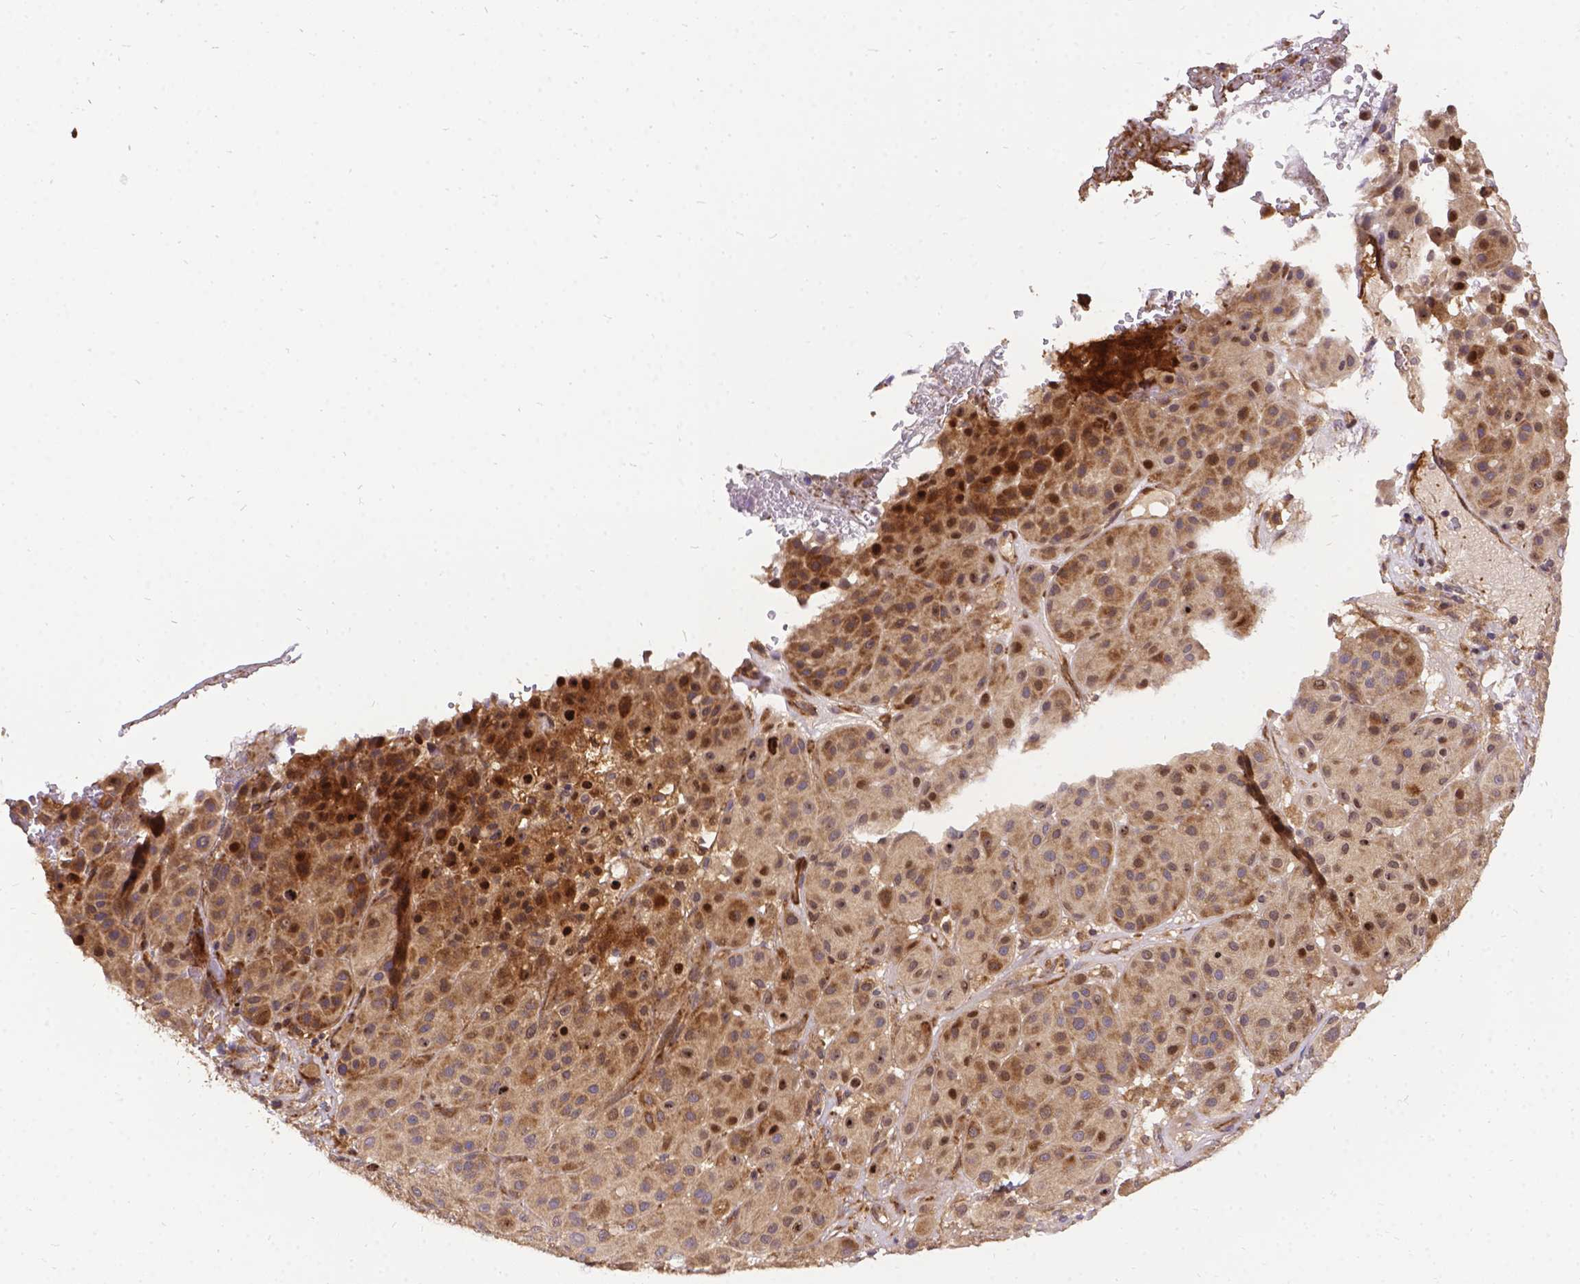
{"staining": {"intensity": "weak", "quantity": ">75%", "location": "cytoplasmic/membranous"}, "tissue": "melanoma", "cell_type": "Tumor cells", "image_type": "cancer", "snomed": [{"axis": "morphology", "description": "Malignant melanoma, Metastatic site"}, {"axis": "topography", "description": "Smooth muscle"}], "caption": "This is a photomicrograph of IHC staining of melanoma, which shows weak expression in the cytoplasmic/membranous of tumor cells.", "gene": "DENND6A", "patient": {"sex": "male", "age": 41}}